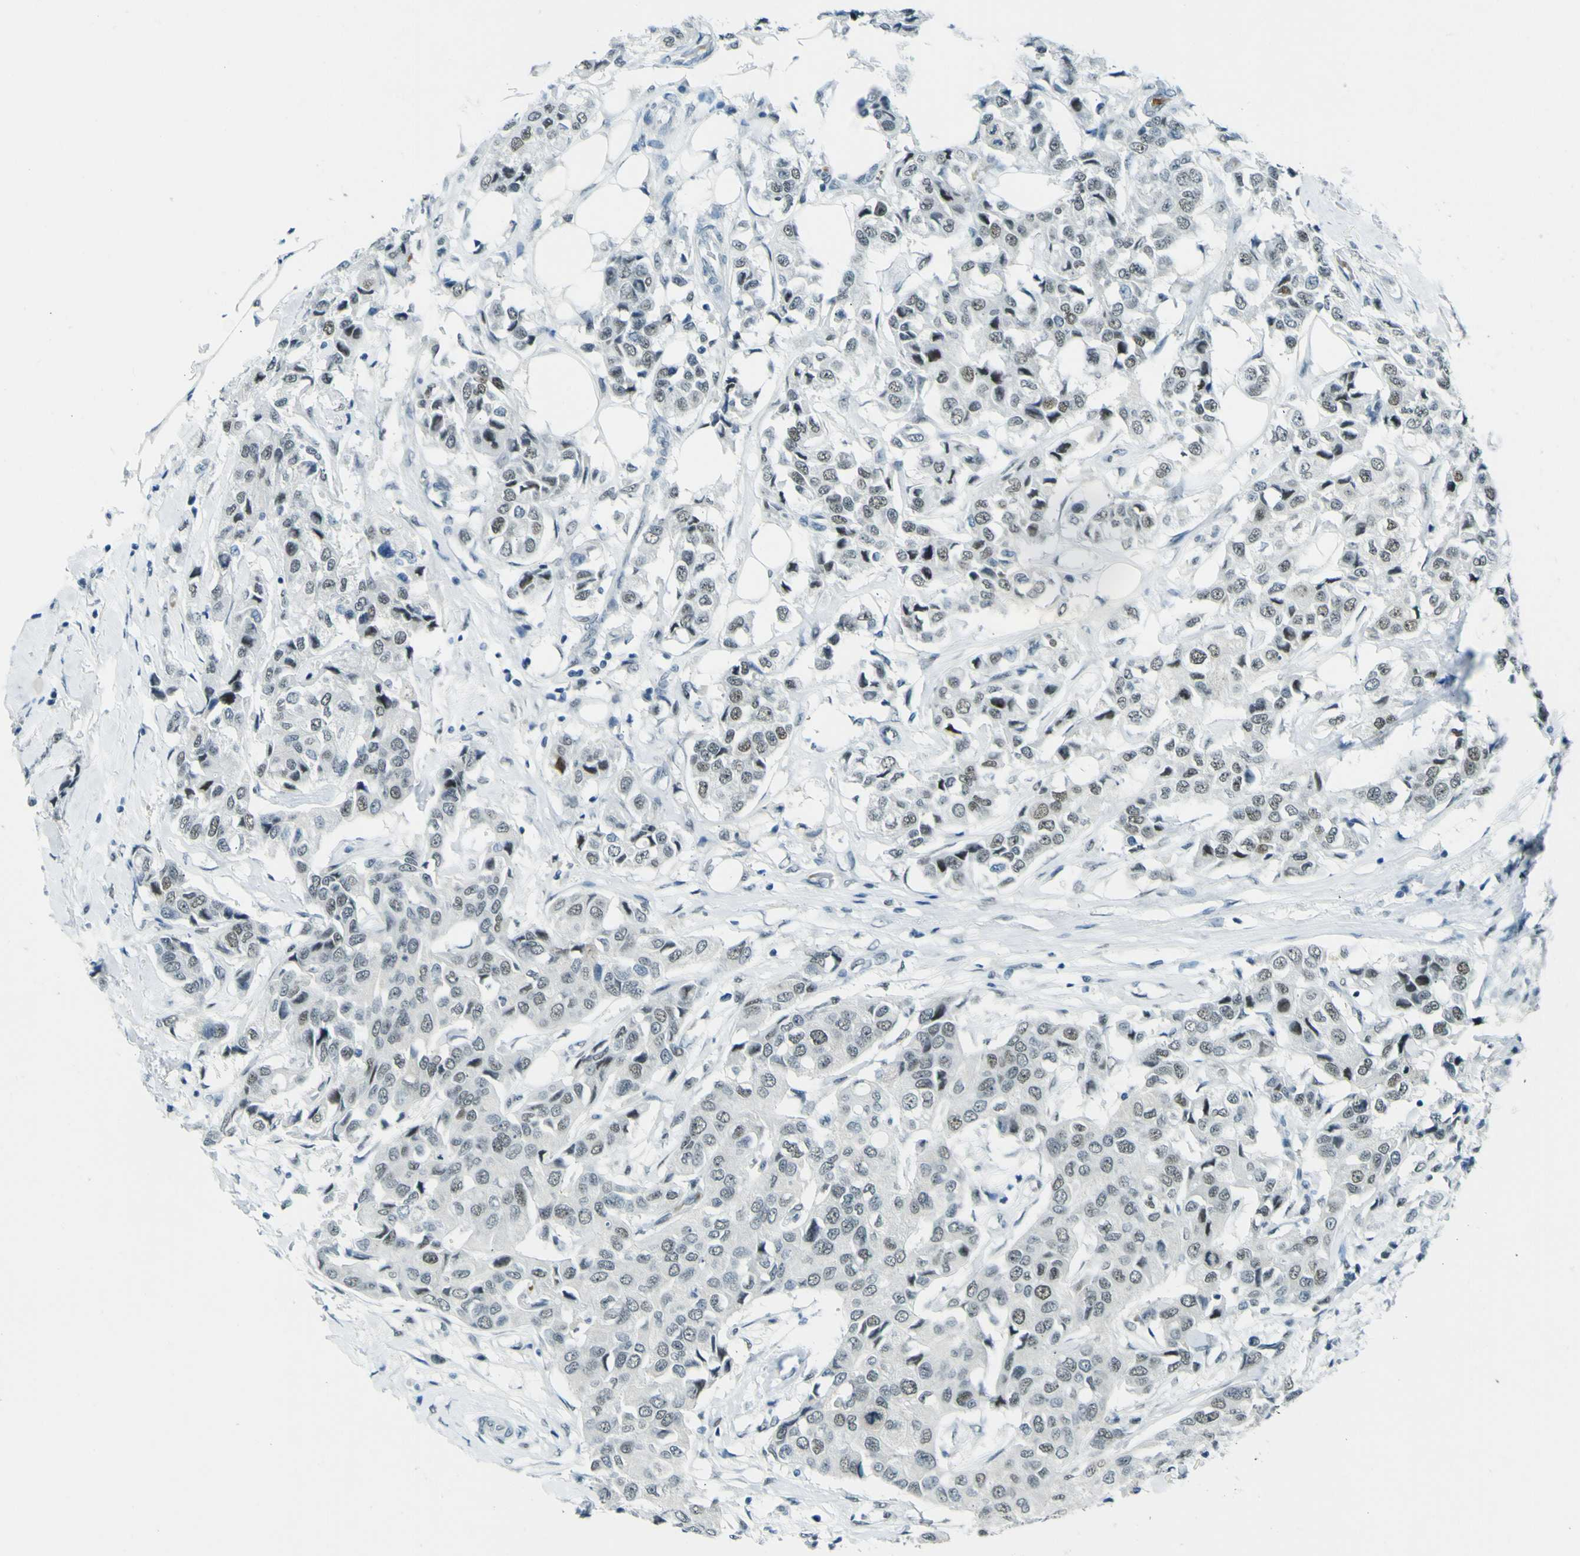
{"staining": {"intensity": "weak", "quantity": "<25%", "location": "nuclear"}, "tissue": "breast cancer", "cell_type": "Tumor cells", "image_type": "cancer", "snomed": [{"axis": "morphology", "description": "Duct carcinoma"}, {"axis": "topography", "description": "Breast"}], "caption": "There is no significant expression in tumor cells of invasive ductal carcinoma (breast). (DAB immunohistochemistry (IHC), high magnification).", "gene": "CEBPG", "patient": {"sex": "female", "age": 80}}